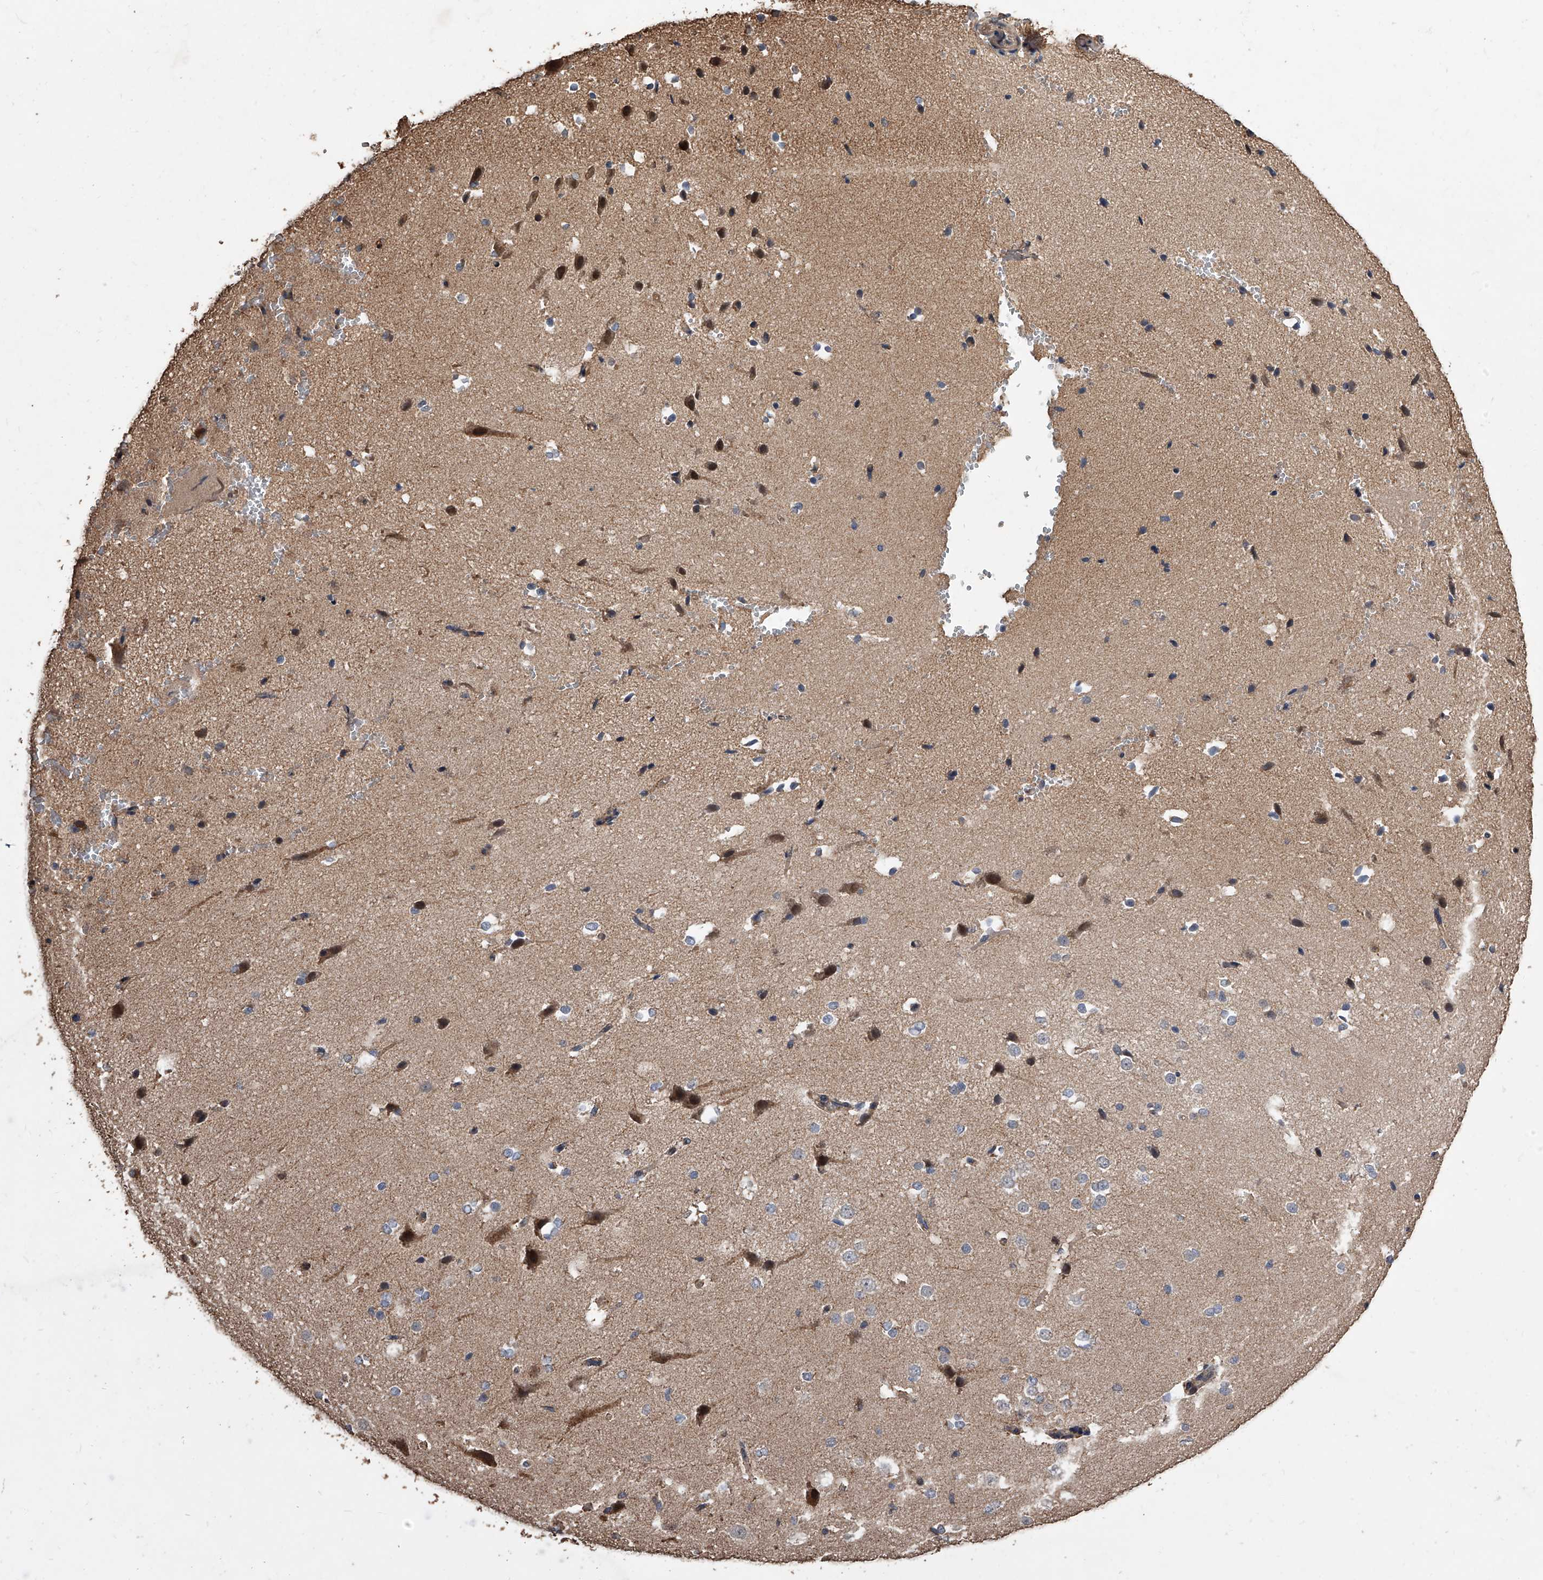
{"staining": {"intensity": "negative", "quantity": "none", "location": "none"}, "tissue": "cerebral cortex", "cell_type": "Endothelial cells", "image_type": "normal", "snomed": [{"axis": "morphology", "description": "Normal tissue, NOS"}, {"axis": "morphology", "description": "Developmental malformation"}, {"axis": "topography", "description": "Cerebral cortex"}], "caption": "This is a photomicrograph of IHC staining of normal cerebral cortex, which shows no staining in endothelial cells.", "gene": "LTV1", "patient": {"sex": "female", "age": 30}}